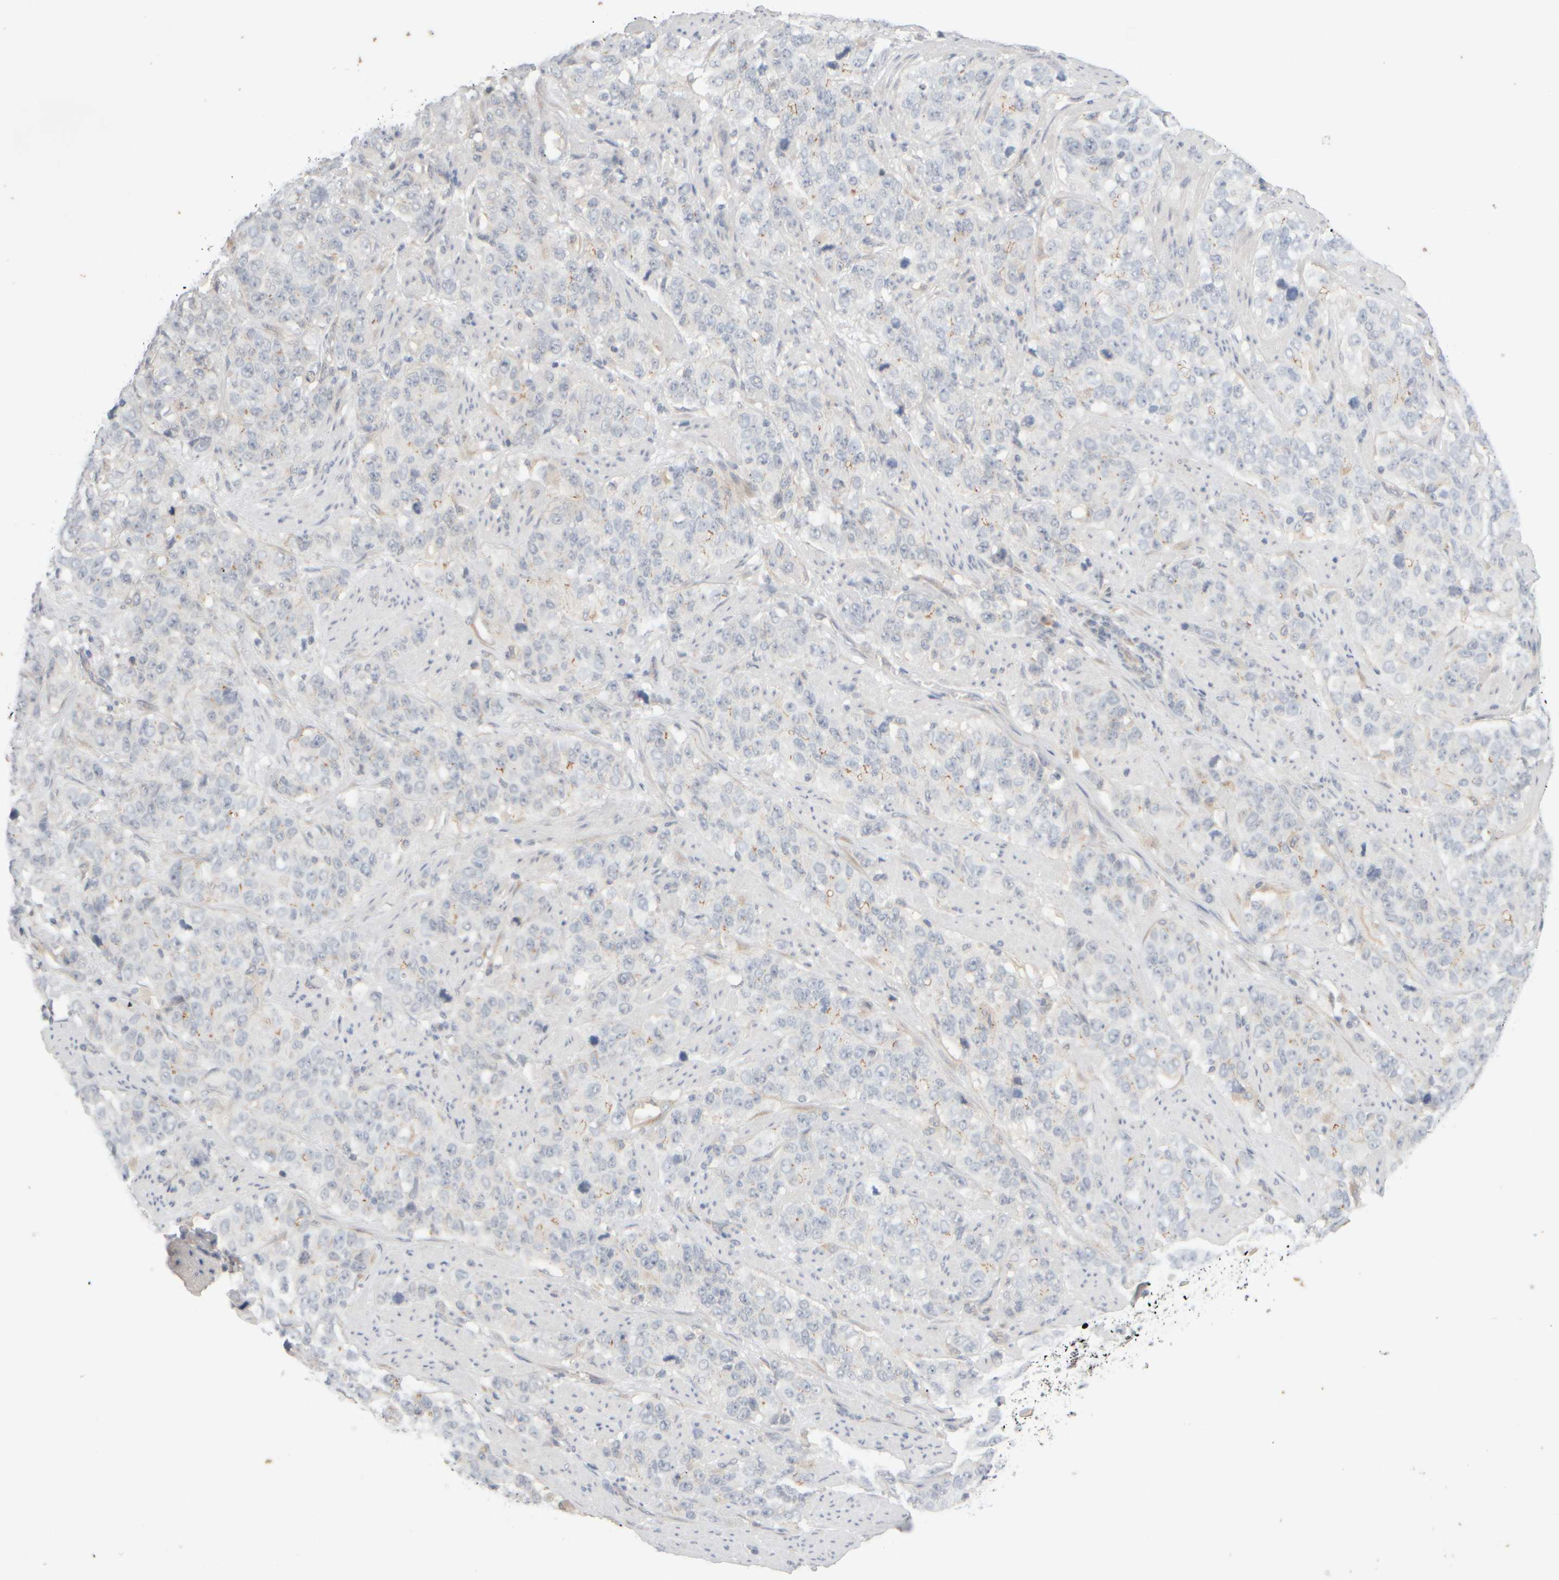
{"staining": {"intensity": "negative", "quantity": "none", "location": "none"}, "tissue": "stomach cancer", "cell_type": "Tumor cells", "image_type": "cancer", "snomed": [{"axis": "morphology", "description": "Adenocarcinoma, NOS"}, {"axis": "topography", "description": "Stomach"}], "caption": "Immunohistochemistry of human stomach adenocarcinoma exhibits no staining in tumor cells.", "gene": "GOPC", "patient": {"sex": "male", "age": 48}}